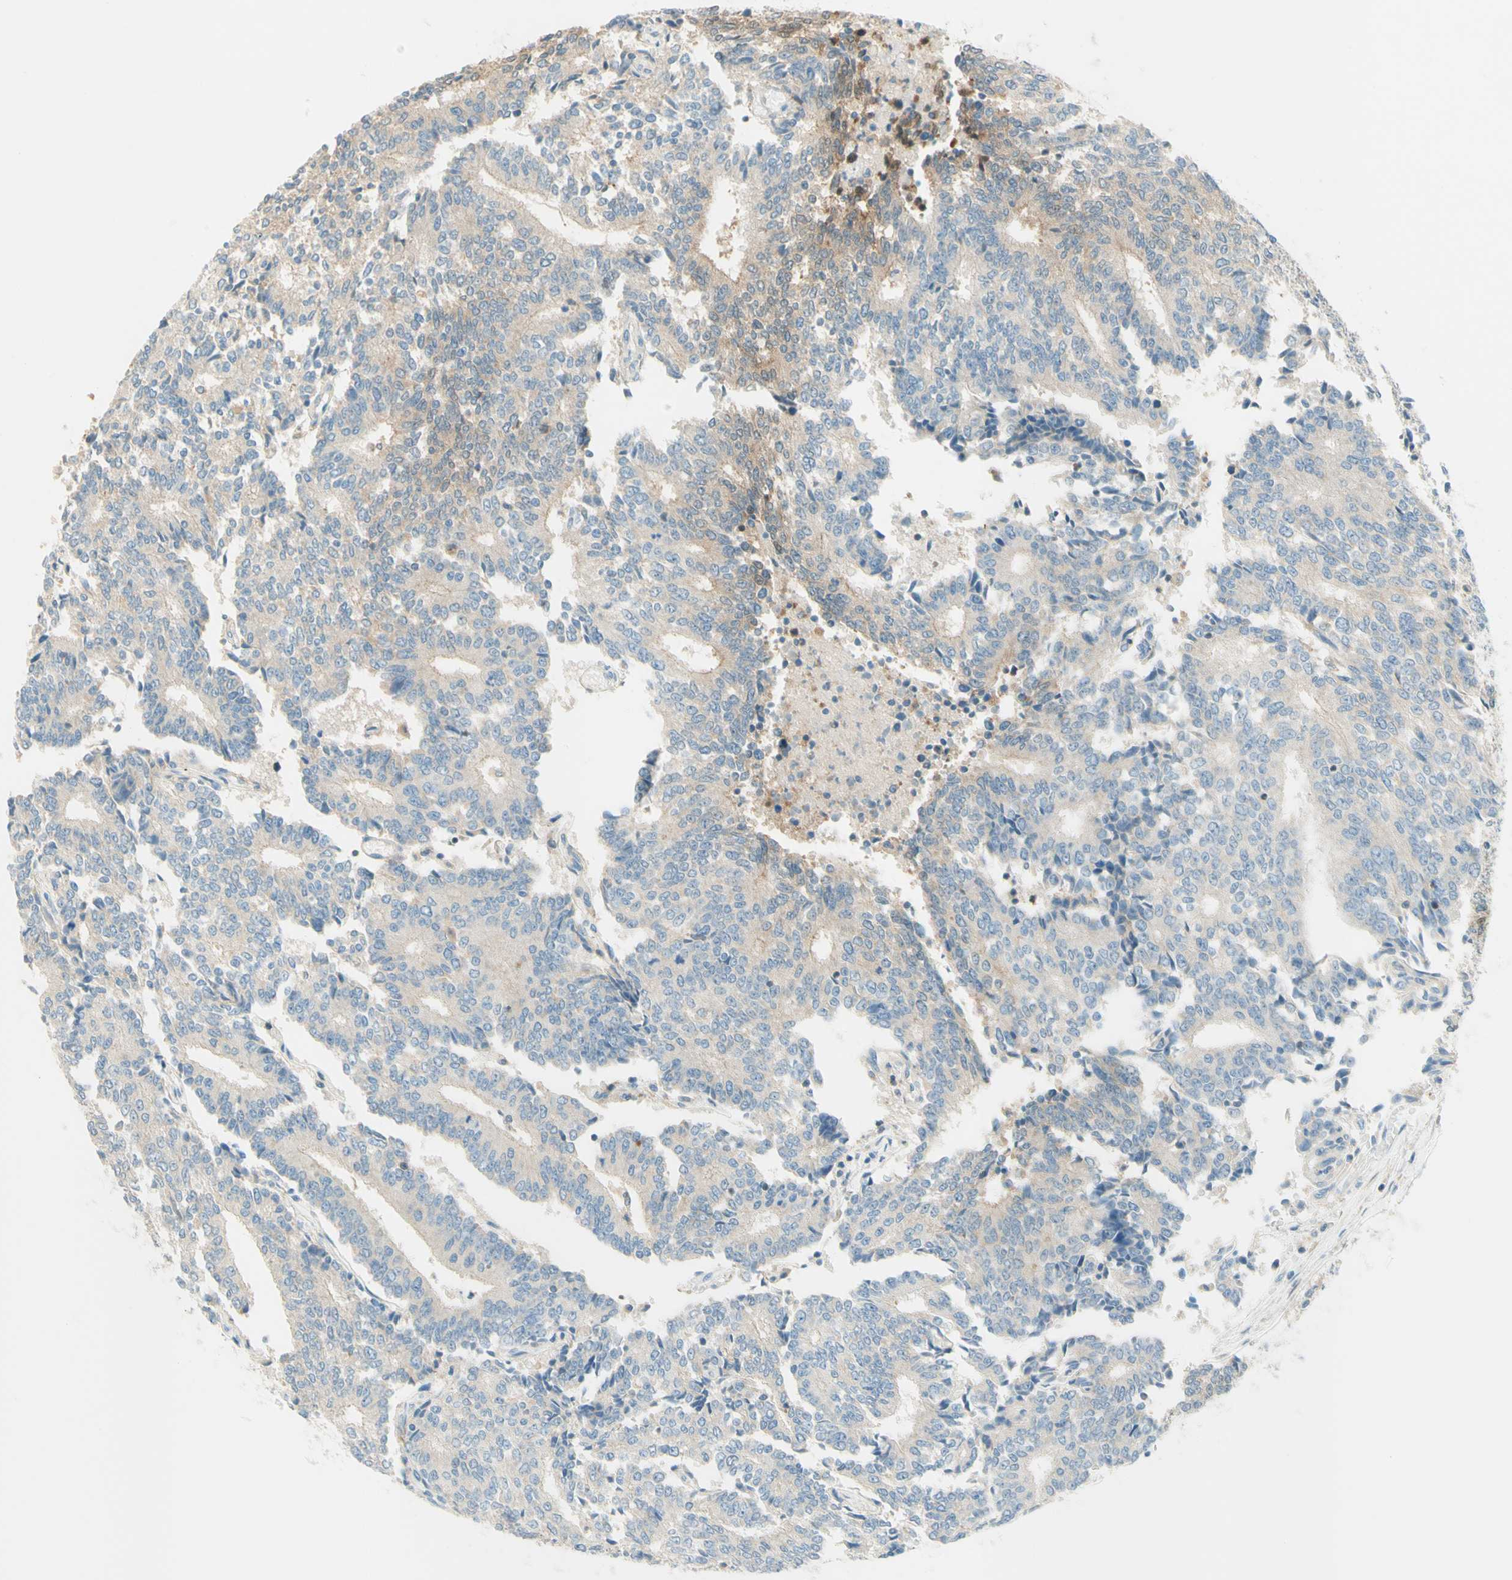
{"staining": {"intensity": "weak", "quantity": "25%-75%", "location": "cytoplasmic/membranous"}, "tissue": "prostate cancer", "cell_type": "Tumor cells", "image_type": "cancer", "snomed": [{"axis": "morphology", "description": "Normal tissue, NOS"}, {"axis": "morphology", "description": "Adenocarcinoma, High grade"}, {"axis": "topography", "description": "Prostate"}, {"axis": "topography", "description": "Seminal veicle"}], "caption": "Weak cytoplasmic/membranous staining is present in approximately 25%-75% of tumor cells in prostate cancer. (IHC, brightfield microscopy, high magnification).", "gene": "PROM1", "patient": {"sex": "male", "age": 55}}